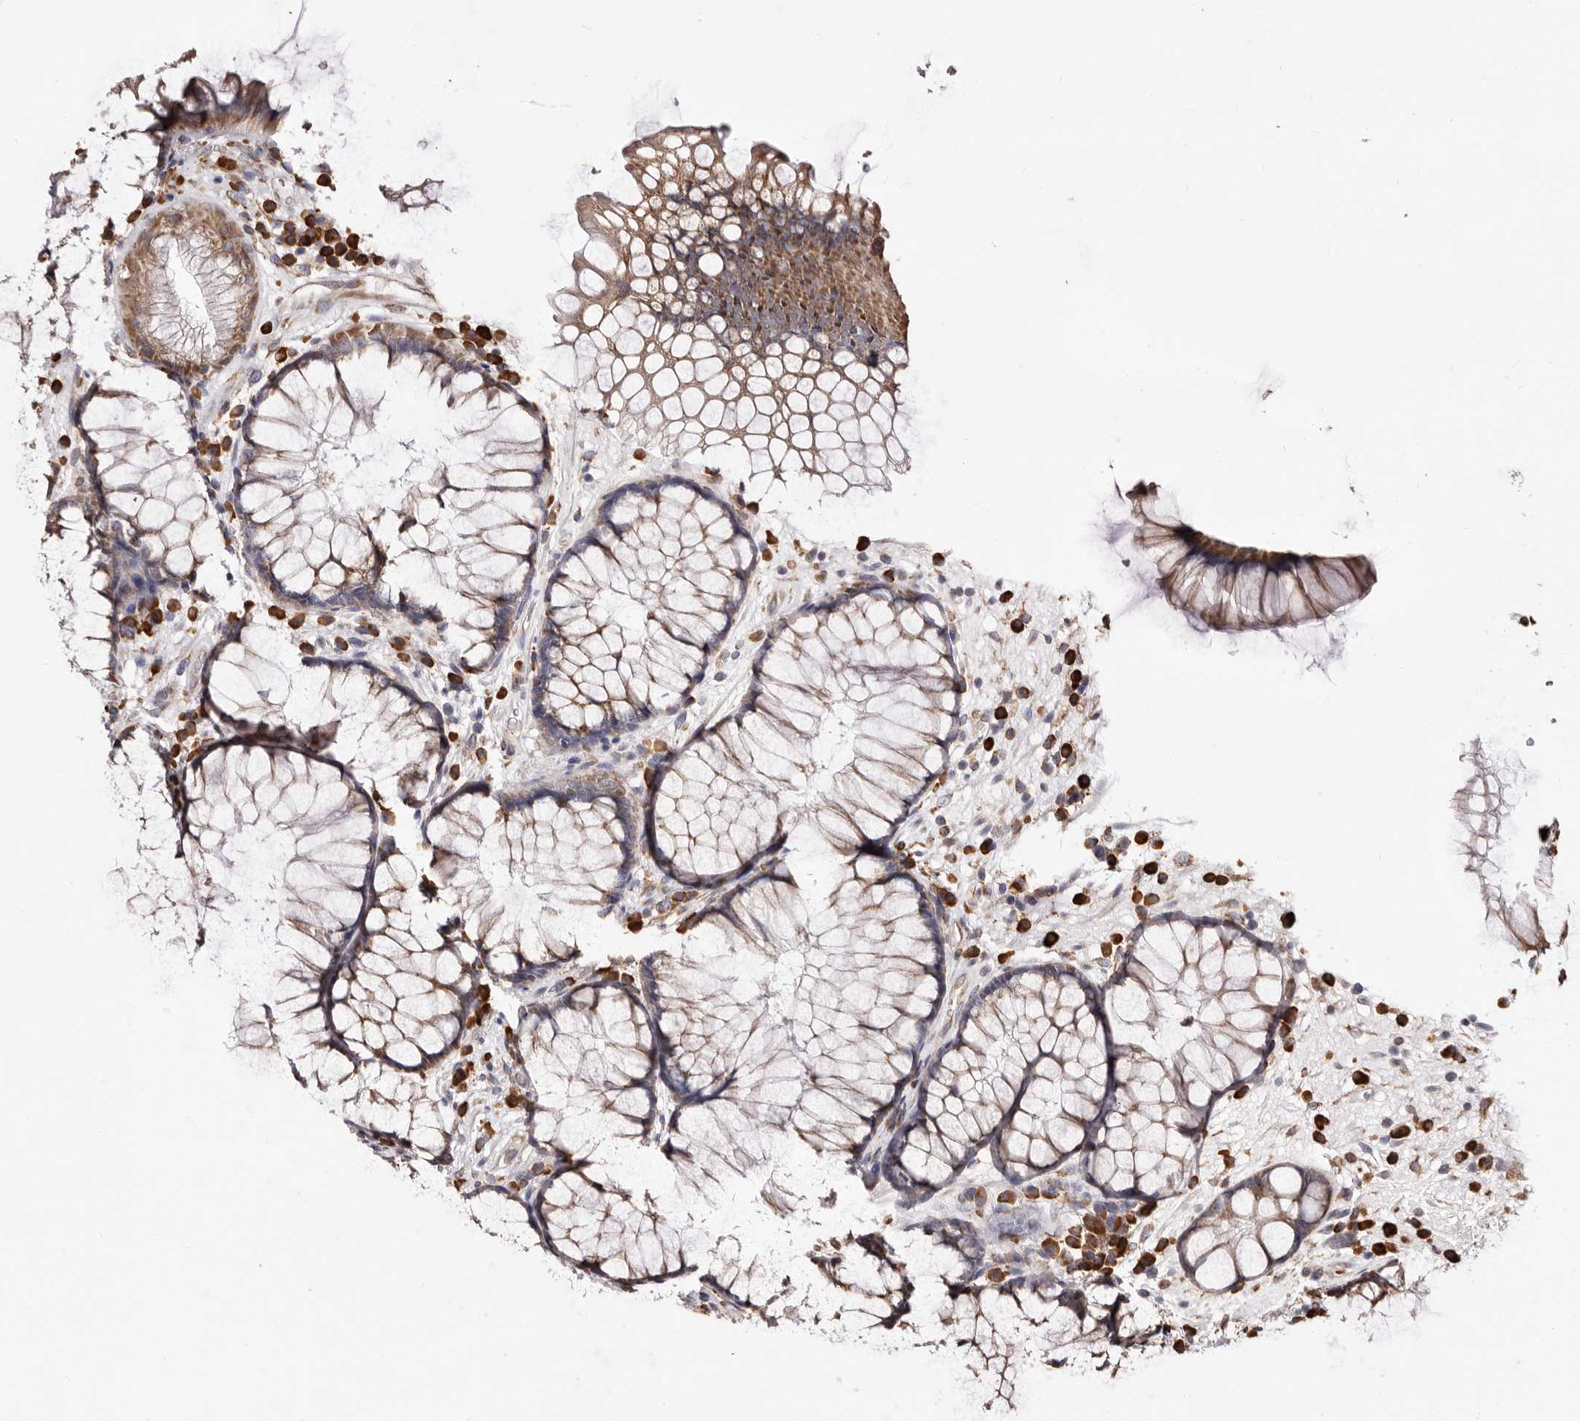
{"staining": {"intensity": "moderate", "quantity": ">75%", "location": "cytoplasmic/membranous"}, "tissue": "rectum", "cell_type": "Glandular cells", "image_type": "normal", "snomed": [{"axis": "morphology", "description": "Normal tissue, NOS"}, {"axis": "topography", "description": "Rectum"}], "caption": "Human rectum stained with a brown dye exhibits moderate cytoplasmic/membranous positive expression in approximately >75% of glandular cells.", "gene": "ACBD6", "patient": {"sex": "male", "age": 51}}